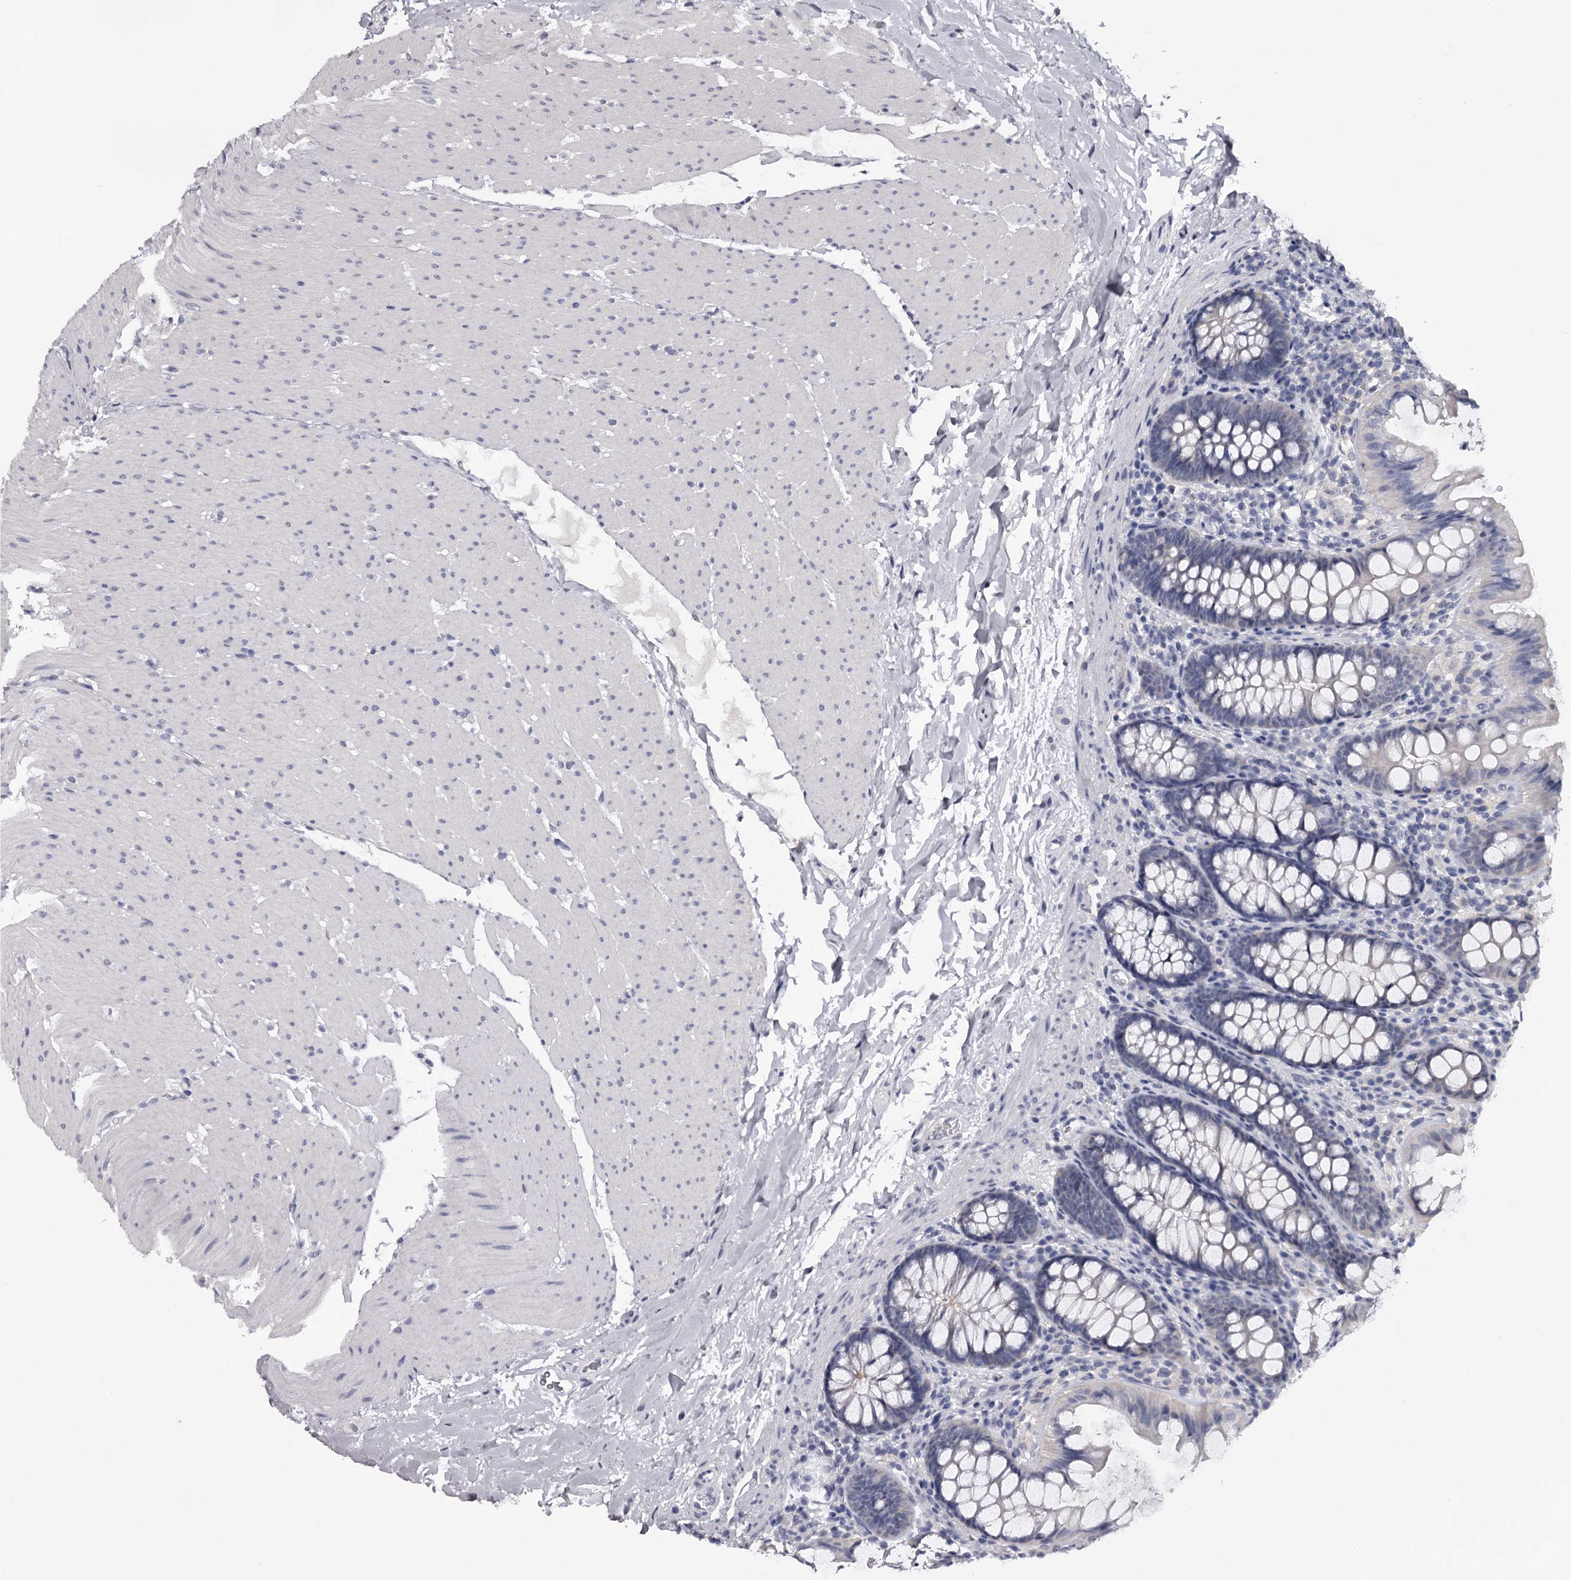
{"staining": {"intensity": "negative", "quantity": "none", "location": "none"}, "tissue": "colon", "cell_type": "Endothelial cells", "image_type": "normal", "snomed": [{"axis": "morphology", "description": "Normal tissue, NOS"}, {"axis": "topography", "description": "Colon"}], "caption": "Immunohistochemical staining of unremarkable colon displays no significant positivity in endothelial cells.", "gene": "GSTO1", "patient": {"sex": "female", "age": 62}}